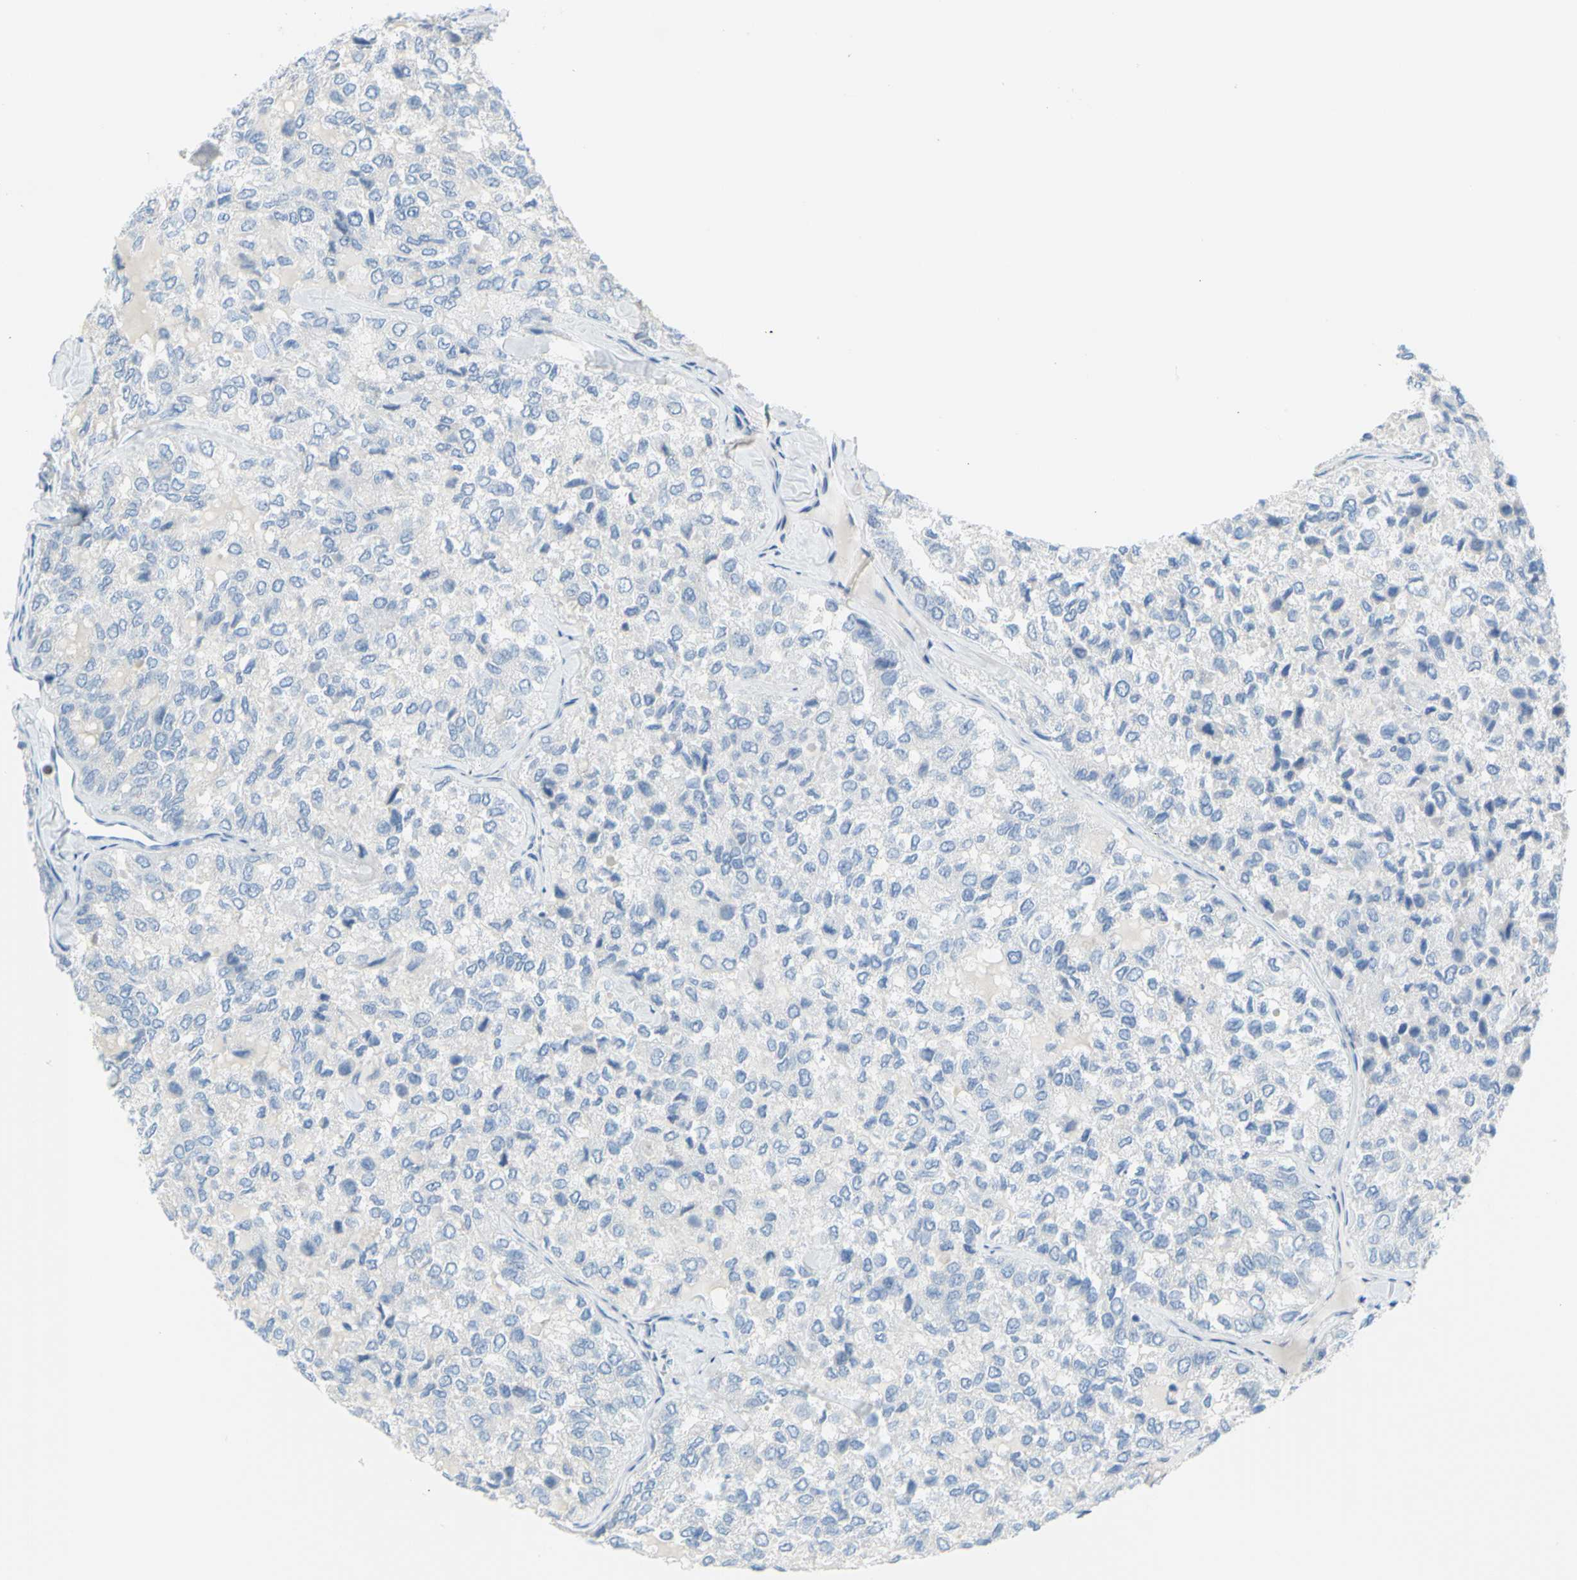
{"staining": {"intensity": "negative", "quantity": "none", "location": "none"}, "tissue": "thyroid cancer", "cell_type": "Tumor cells", "image_type": "cancer", "snomed": [{"axis": "morphology", "description": "Follicular adenoma carcinoma, NOS"}, {"axis": "topography", "description": "Thyroid gland"}], "caption": "A micrograph of thyroid follicular adenoma carcinoma stained for a protein reveals no brown staining in tumor cells.", "gene": "DCT", "patient": {"sex": "male", "age": 75}}